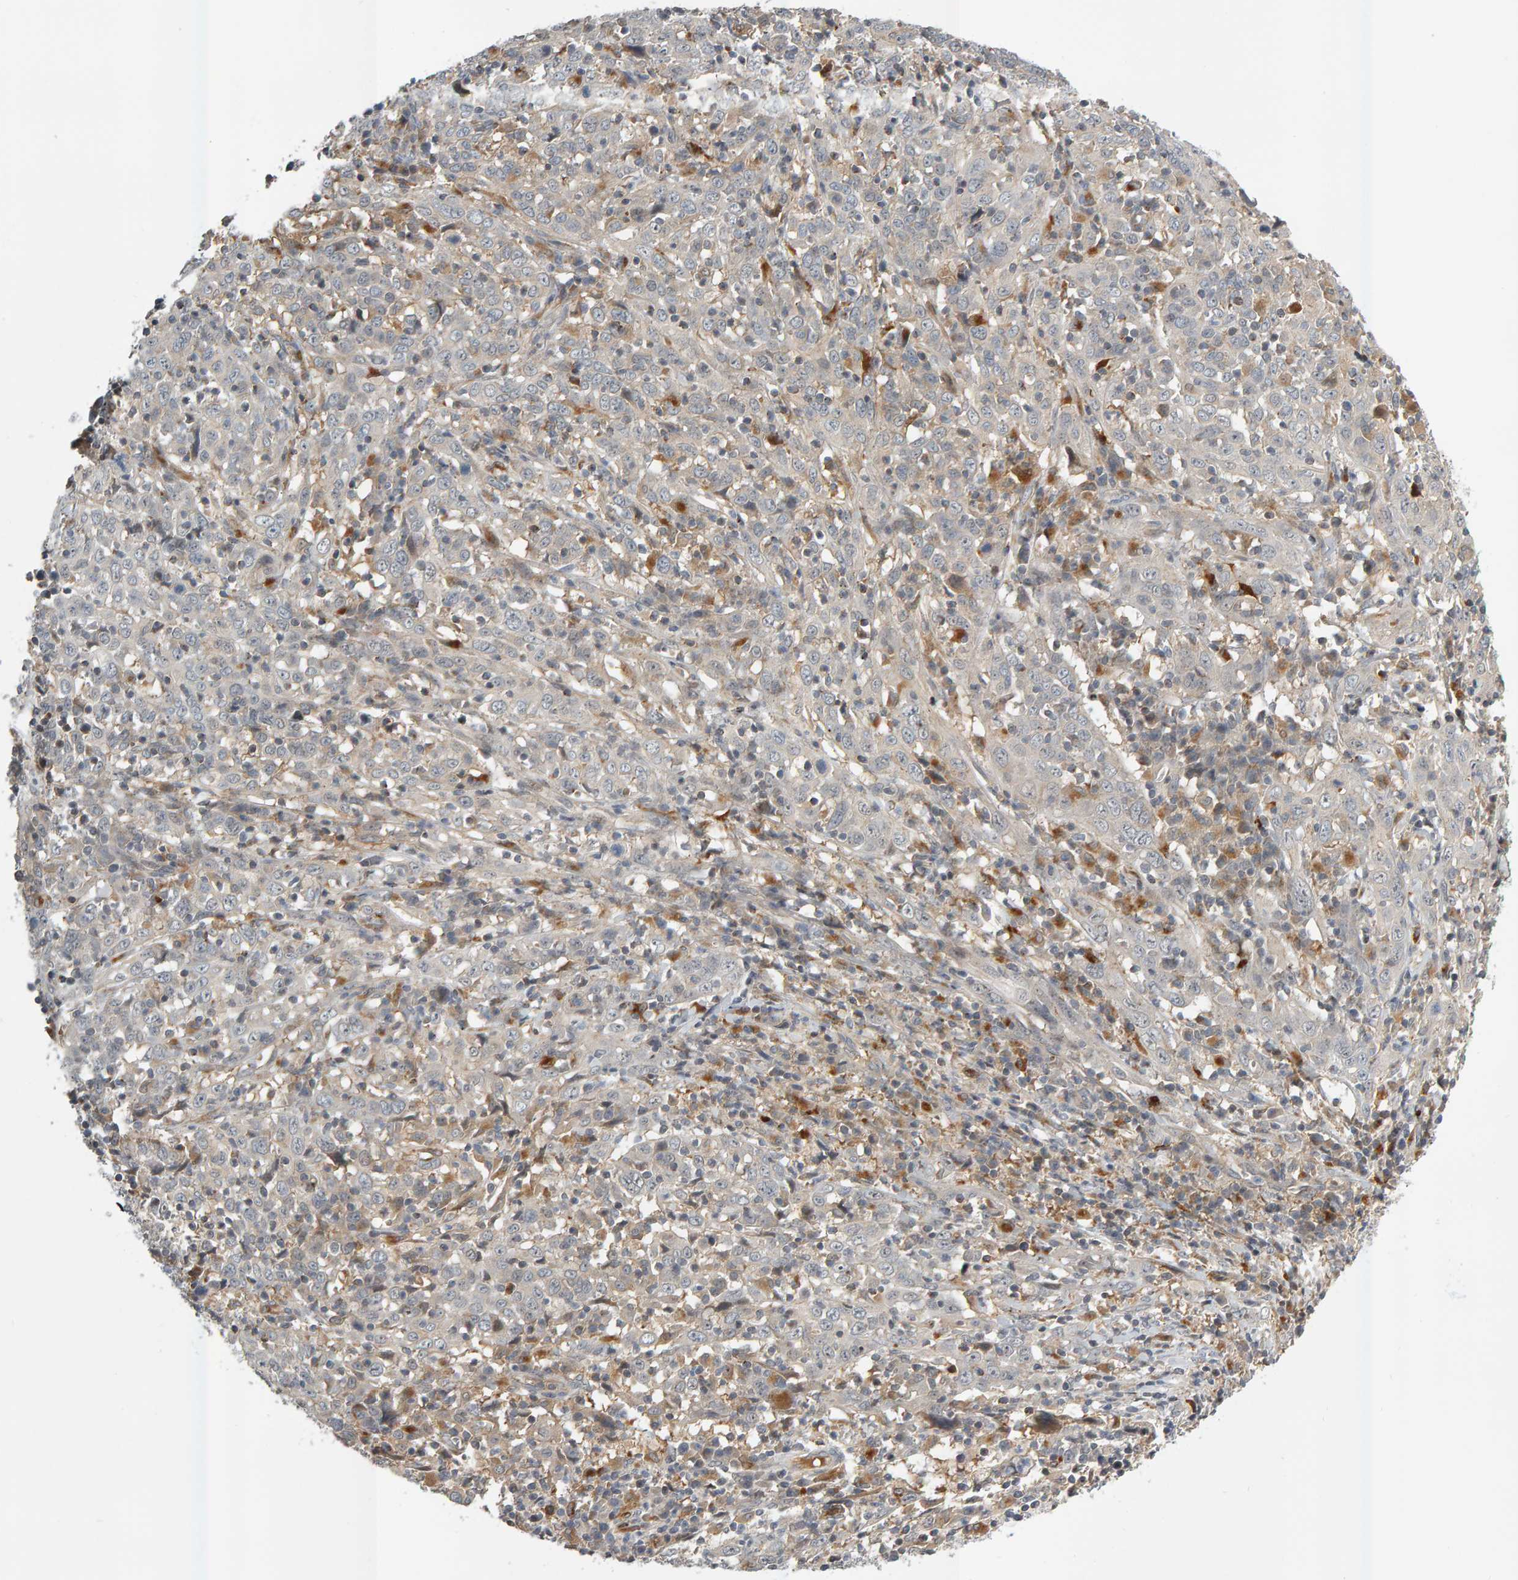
{"staining": {"intensity": "negative", "quantity": "none", "location": "none"}, "tissue": "cervical cancer", "cell_type": "Tumor cells", "image_type": "cancer", "snomed": [{"axis": "morphology", "description": "Squamous cell carcinoma, NOS"}, {"axis": "topography", "description": "Cervix"}], "caption": "Immunohistochemical staining of human cervical cancer (squamous cell carcinoma) exhibits no significant staining in tumor cells. (DAB immunohistochemistry visualized using brightfield microscopy, high magnification).", "gene": "ZNF160", "patient": {"sex": "female", "age": 46}}